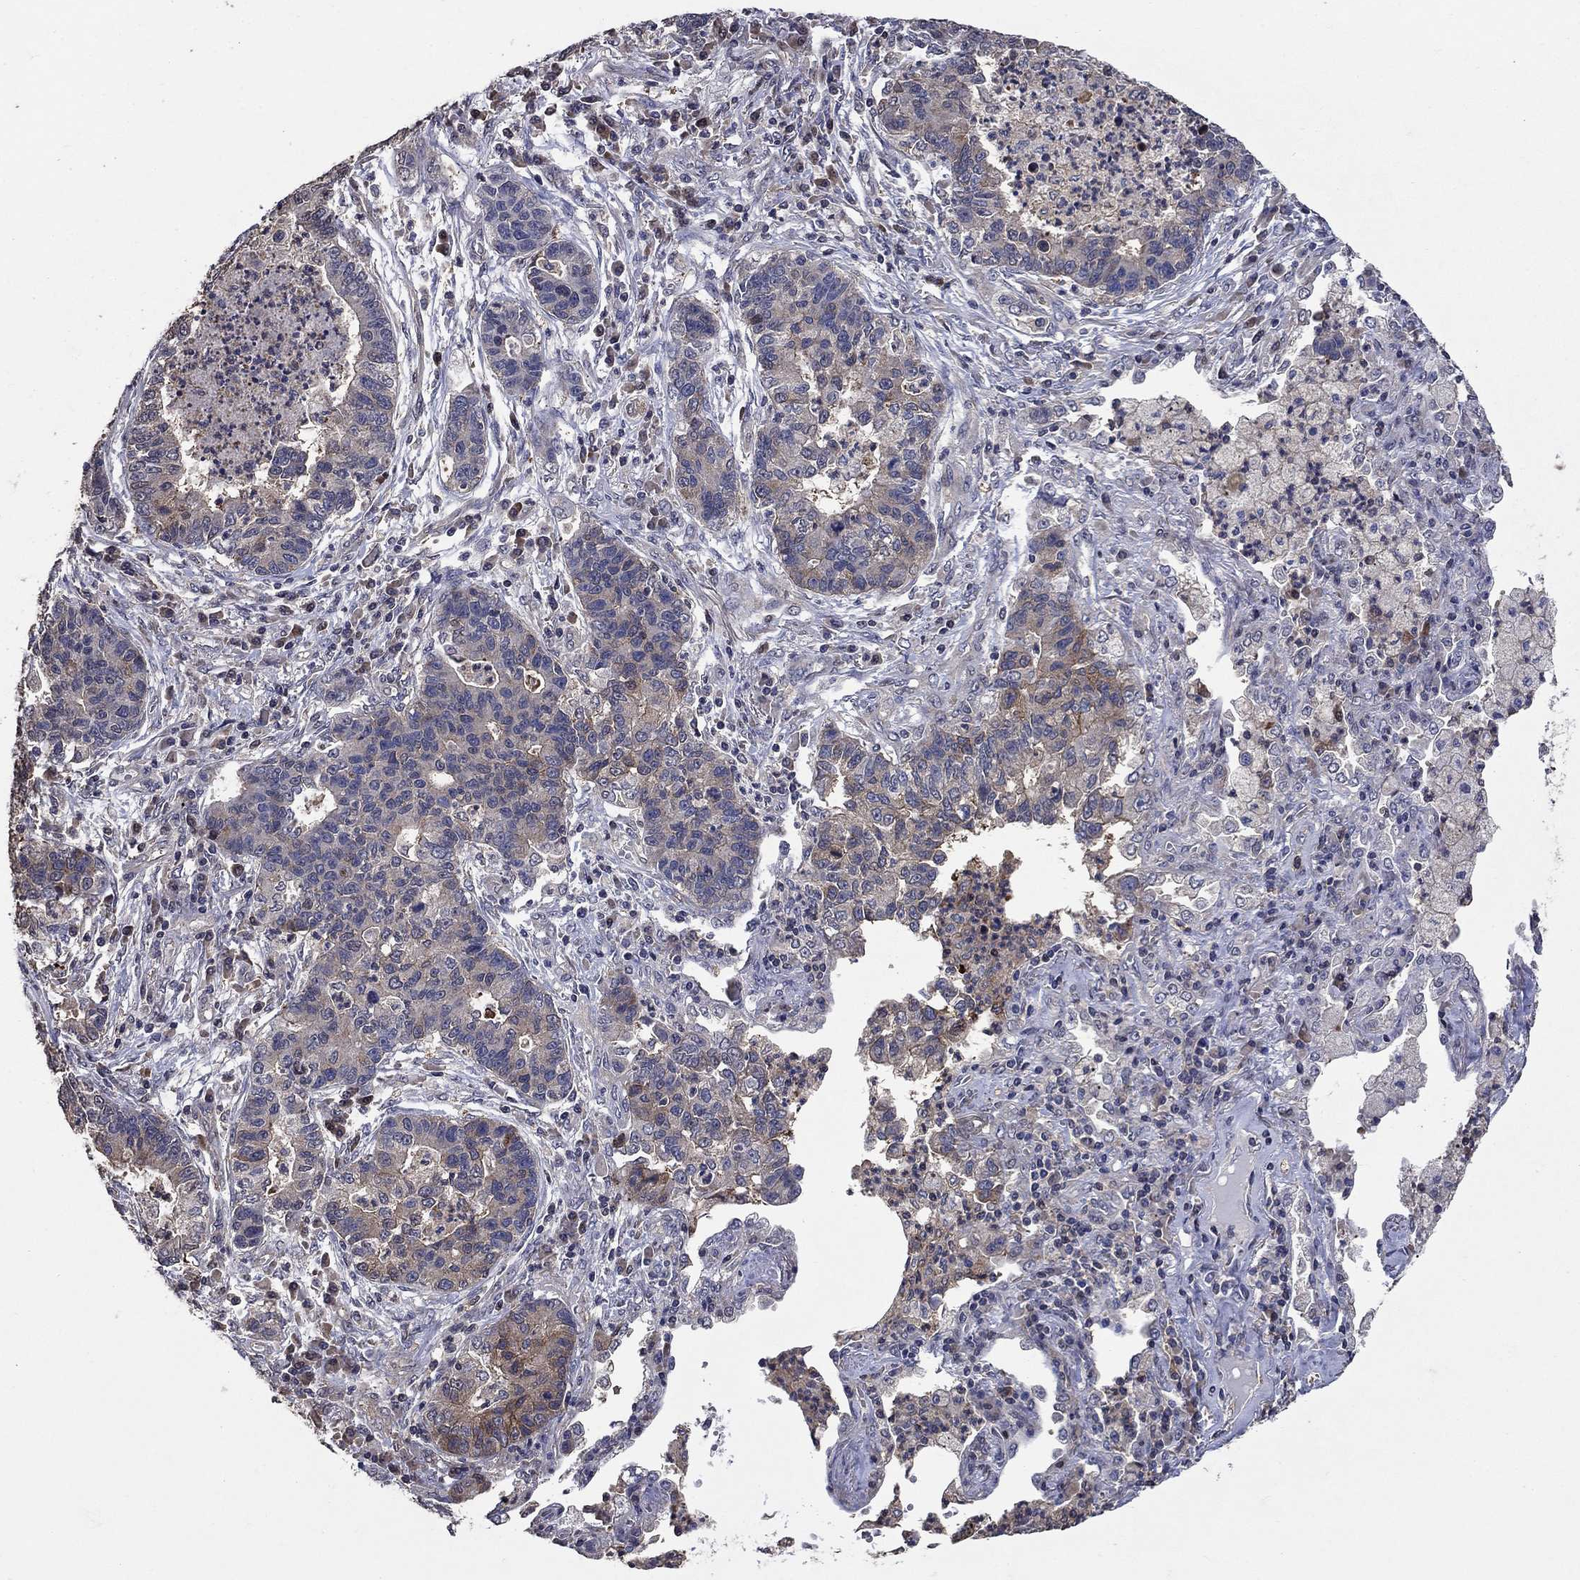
{"staining": {"intensity": "weak", "quantity": "25%-75%", "location": "cytoplasmic/membranous"}, "tissue": "lung cancer", "cell_type": "Tumor cells", "image_type": "cancer", "snomed": [{"axis": "morphology", "description": "Adenocarcinoma, NOS"}, {"axis": "topography", "description": "Lung"}], "caption": "The image reveals immunohistochemical staining of lung adenocarcinoma. There is weak cytoplasmic/membranous positivity is present in approximately 25%-75% of tumor cells. Using DAB (brown) and hematoxylin (blue) stains, captured at high magnification using brightfield microscopy.", "gene": "DVL1", "patient": {"sex": "female", "age": 57}}